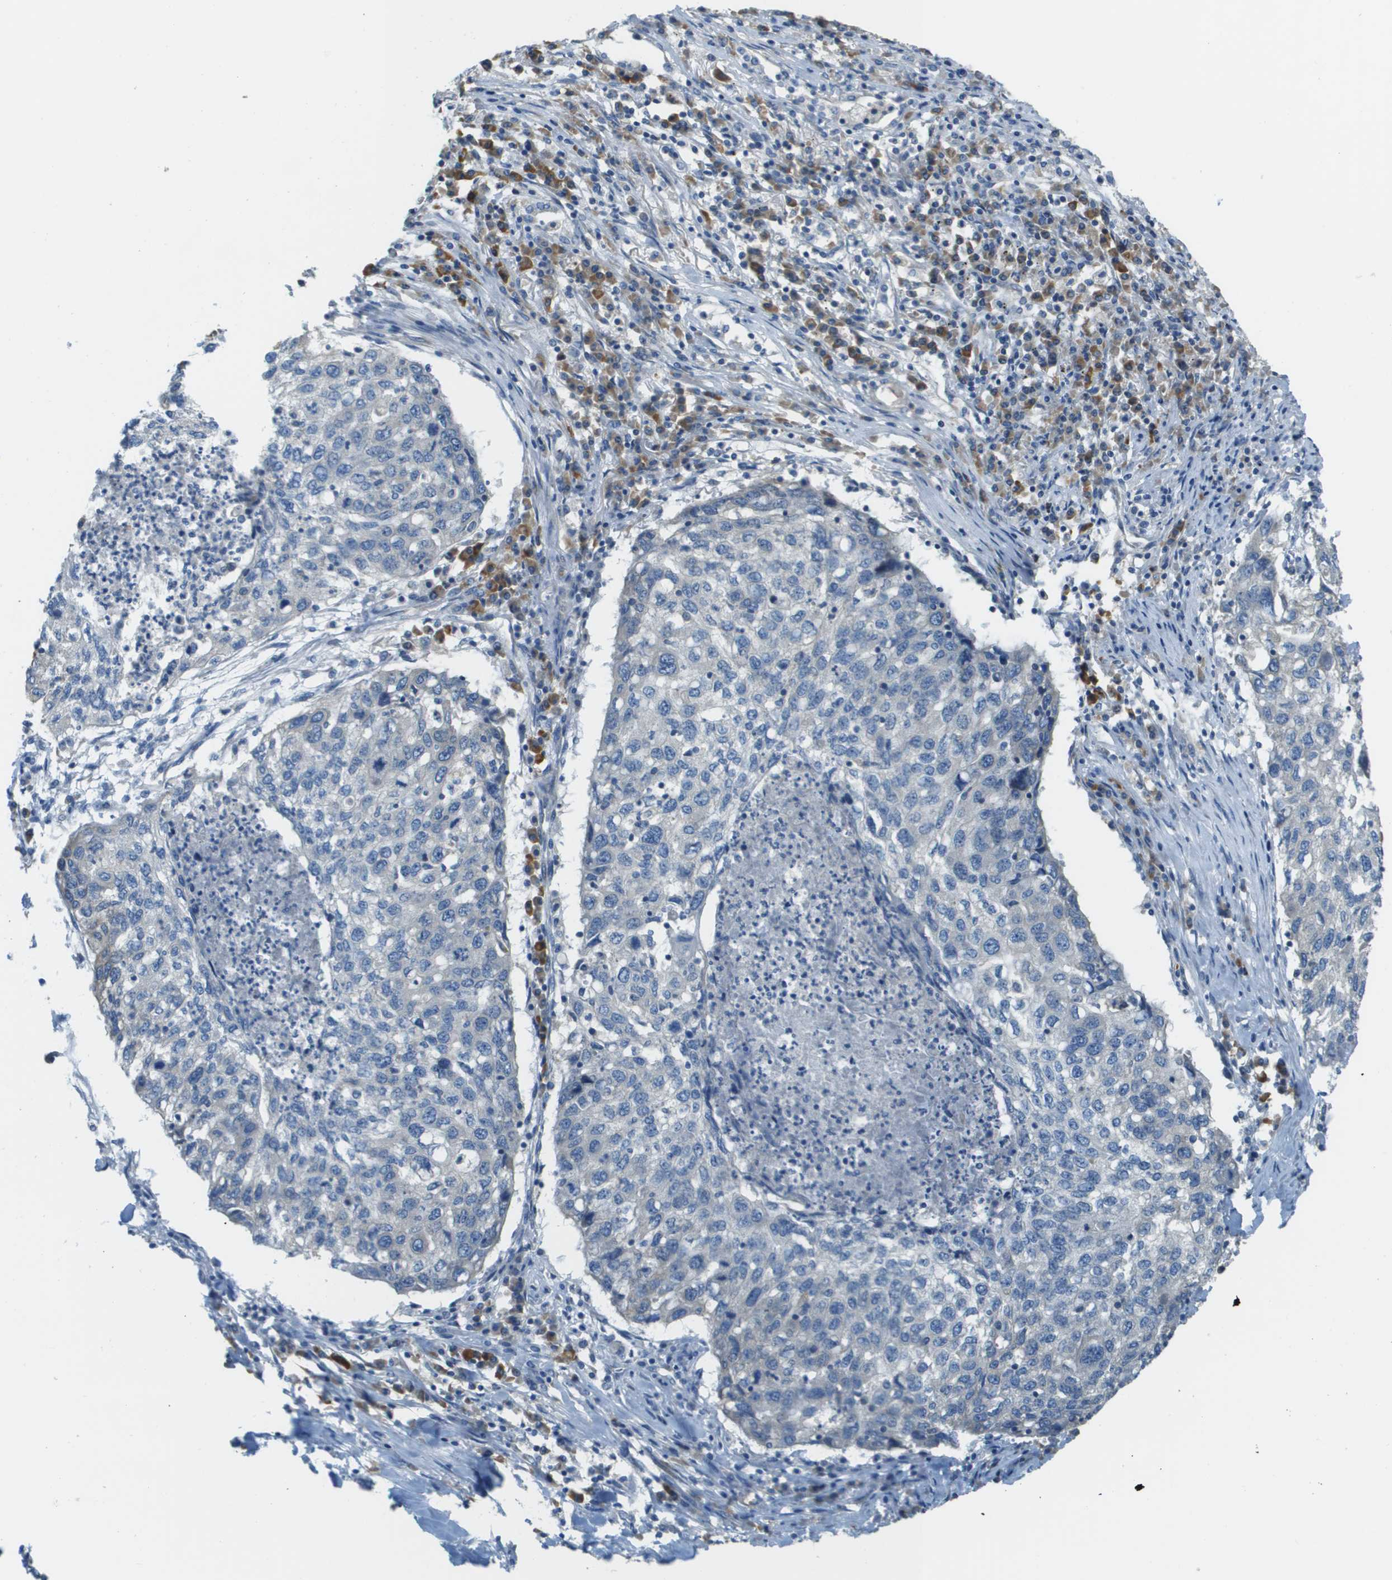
{"staining": {"intensity": "negative", "quantity": "none", "location": "none"}, "tissue": "lung cancer", "cell_type": "Tumor cells", "image_type": "cancer", "snomed": [{"axis": "morphology", "description": "Squamous cell carcinoma, NOS"}, {"axis": "topography", "description": "Lung"}], "caption": "IHC histopathology image of human lung squamous cell carcinoma stained for a protein (brown), which demonstrates no positivity in tumor cells. The staining was performed using DAB to visualize the protein expression in brown, while the nuclei were stained in blue with hematoxylin (Magnification: 20x).", "gene": "DNAJB11", "patient": {"sex": "female", "age": 63}}